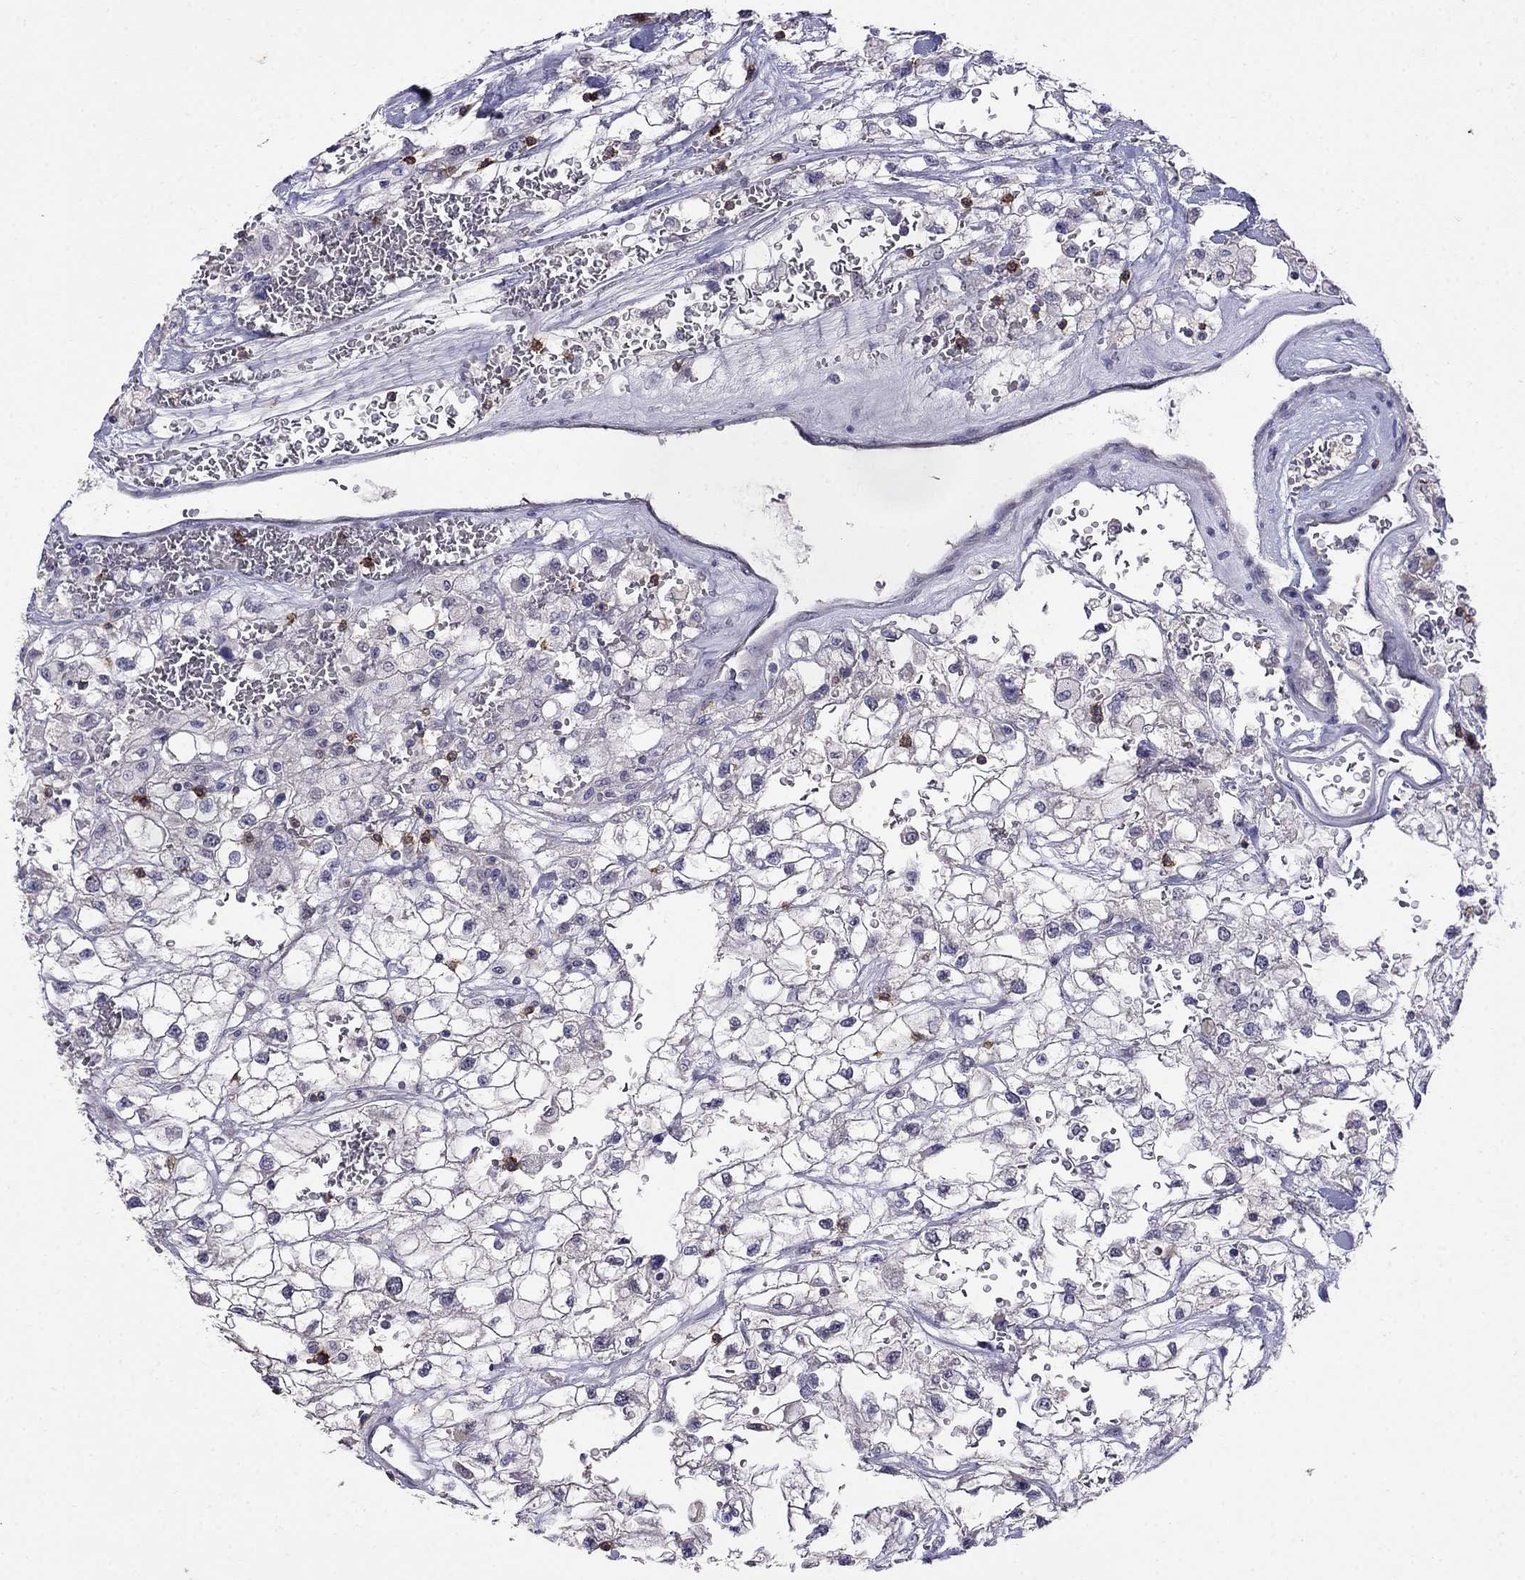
{"staining": {"intensity": "negative", "quantity": "none", "location": "none"}, "tissue": "renal cancer", "cell_type": "Tumor cells", "image_type": "cancer", "snomed": [{"axis": "morphology", "description": "Adenocarcinoma, NOS"}, {"axis": "topography", "description": "Kidney"}], "caption": "DAB (3,3'-diaminobenzidine) immunohistochemical staining of renal cancer shows no significant expression in tumor cells. The staining is performed using DAB brown chromogen with nuclei counter-stained in using hematoxylin.", "gene": "CD8B", "patient": {"sex": "male", "age": 59}}